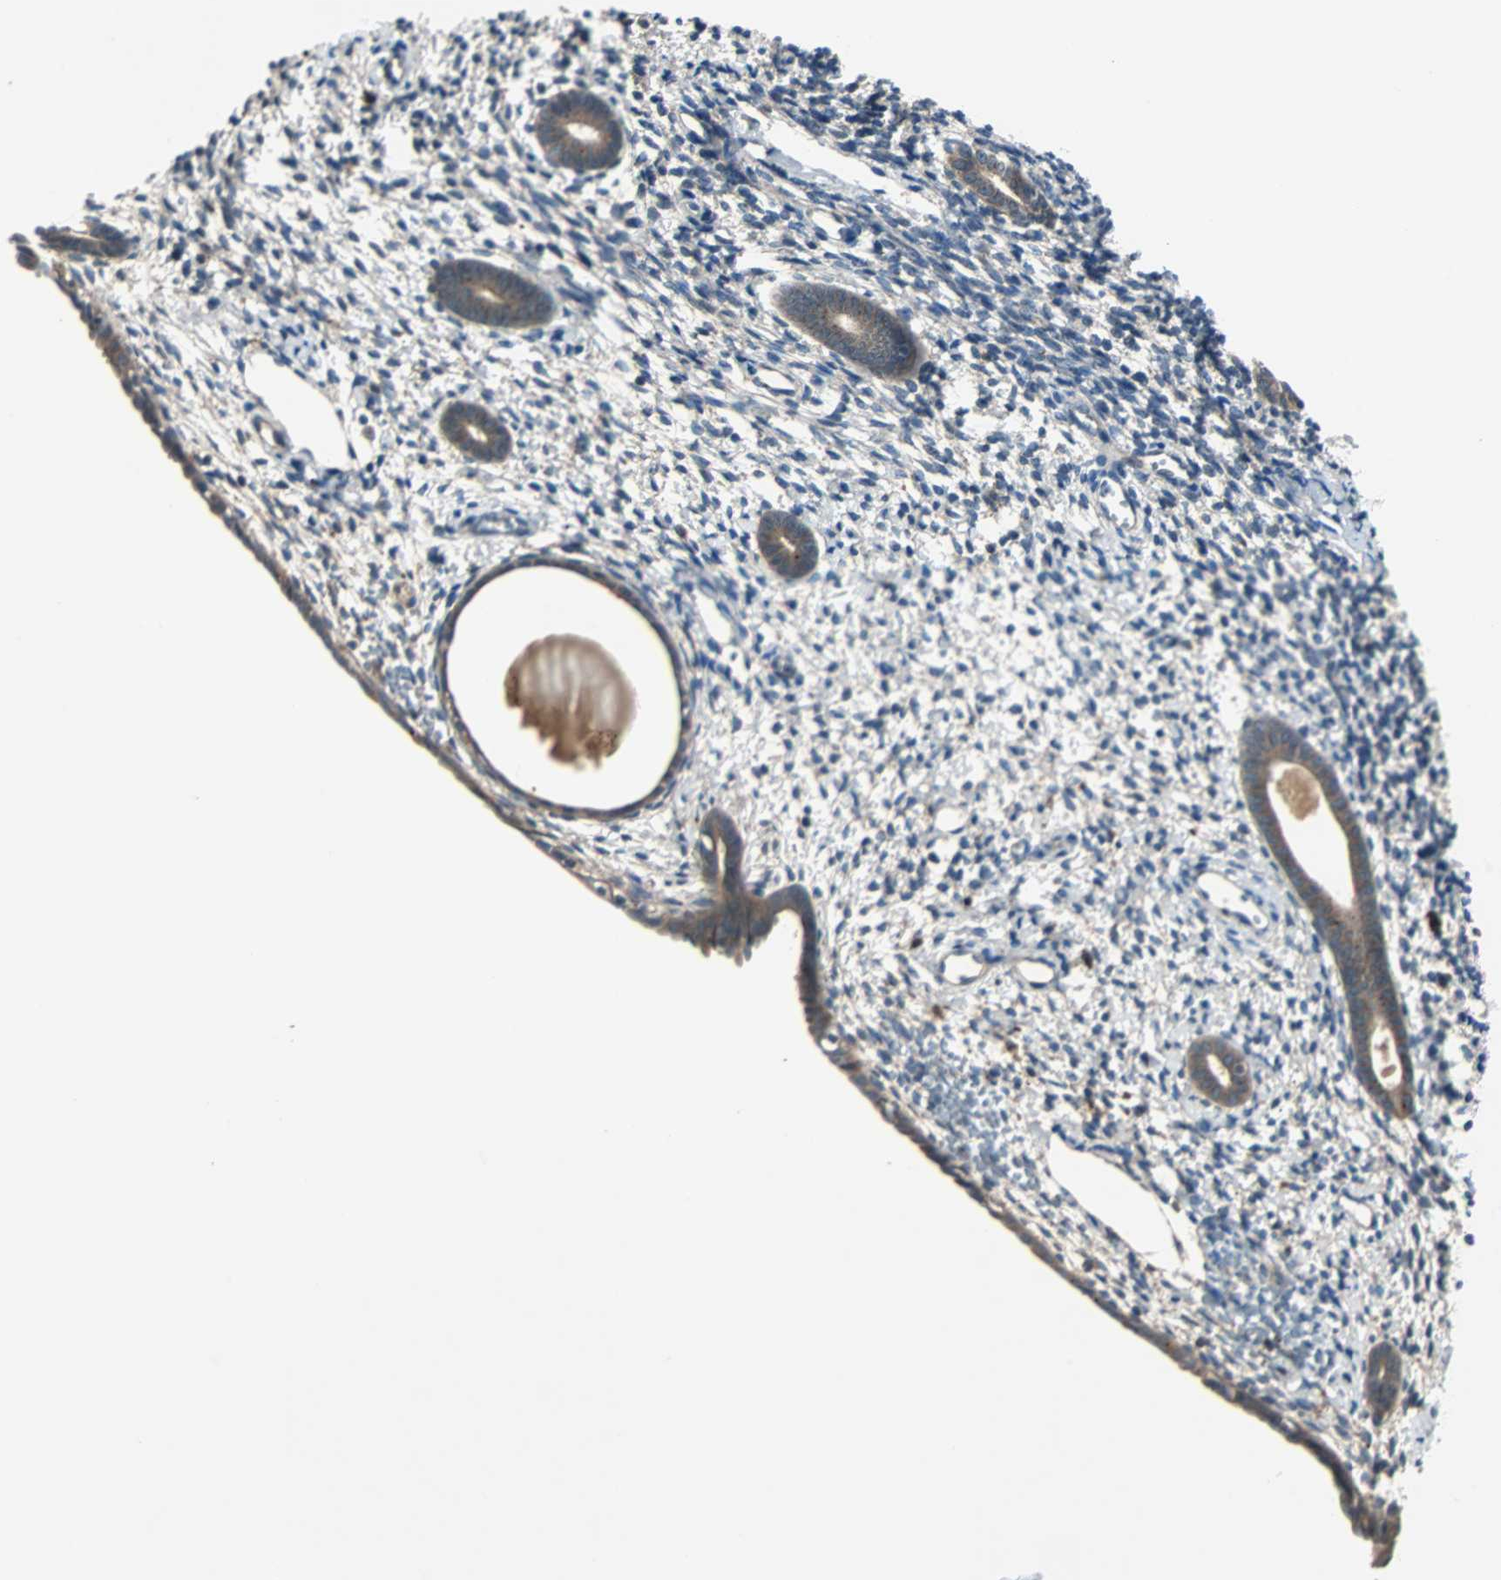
{"staining": {"intensity": "weak", "quantity": ">75%", "location": "cytoplasmic/membranous"}, "tissue": "endometrium", "cell_type": "Cells in endometrial stroma", "image_type": "normal", "snomed": [{"axis": "morphology", "description": "Normal tissue, NOS"}, {"axis": "topography", "description": "Endometrium"}], "caption": "IHC of unremarkable endometrium reveals low levels of weak cytoplasmic/membranous positivity in approximately >75% of cells in endometrial stroma.", "gene": "ARF1", "patient": {"sex": "female", "age": 71}}